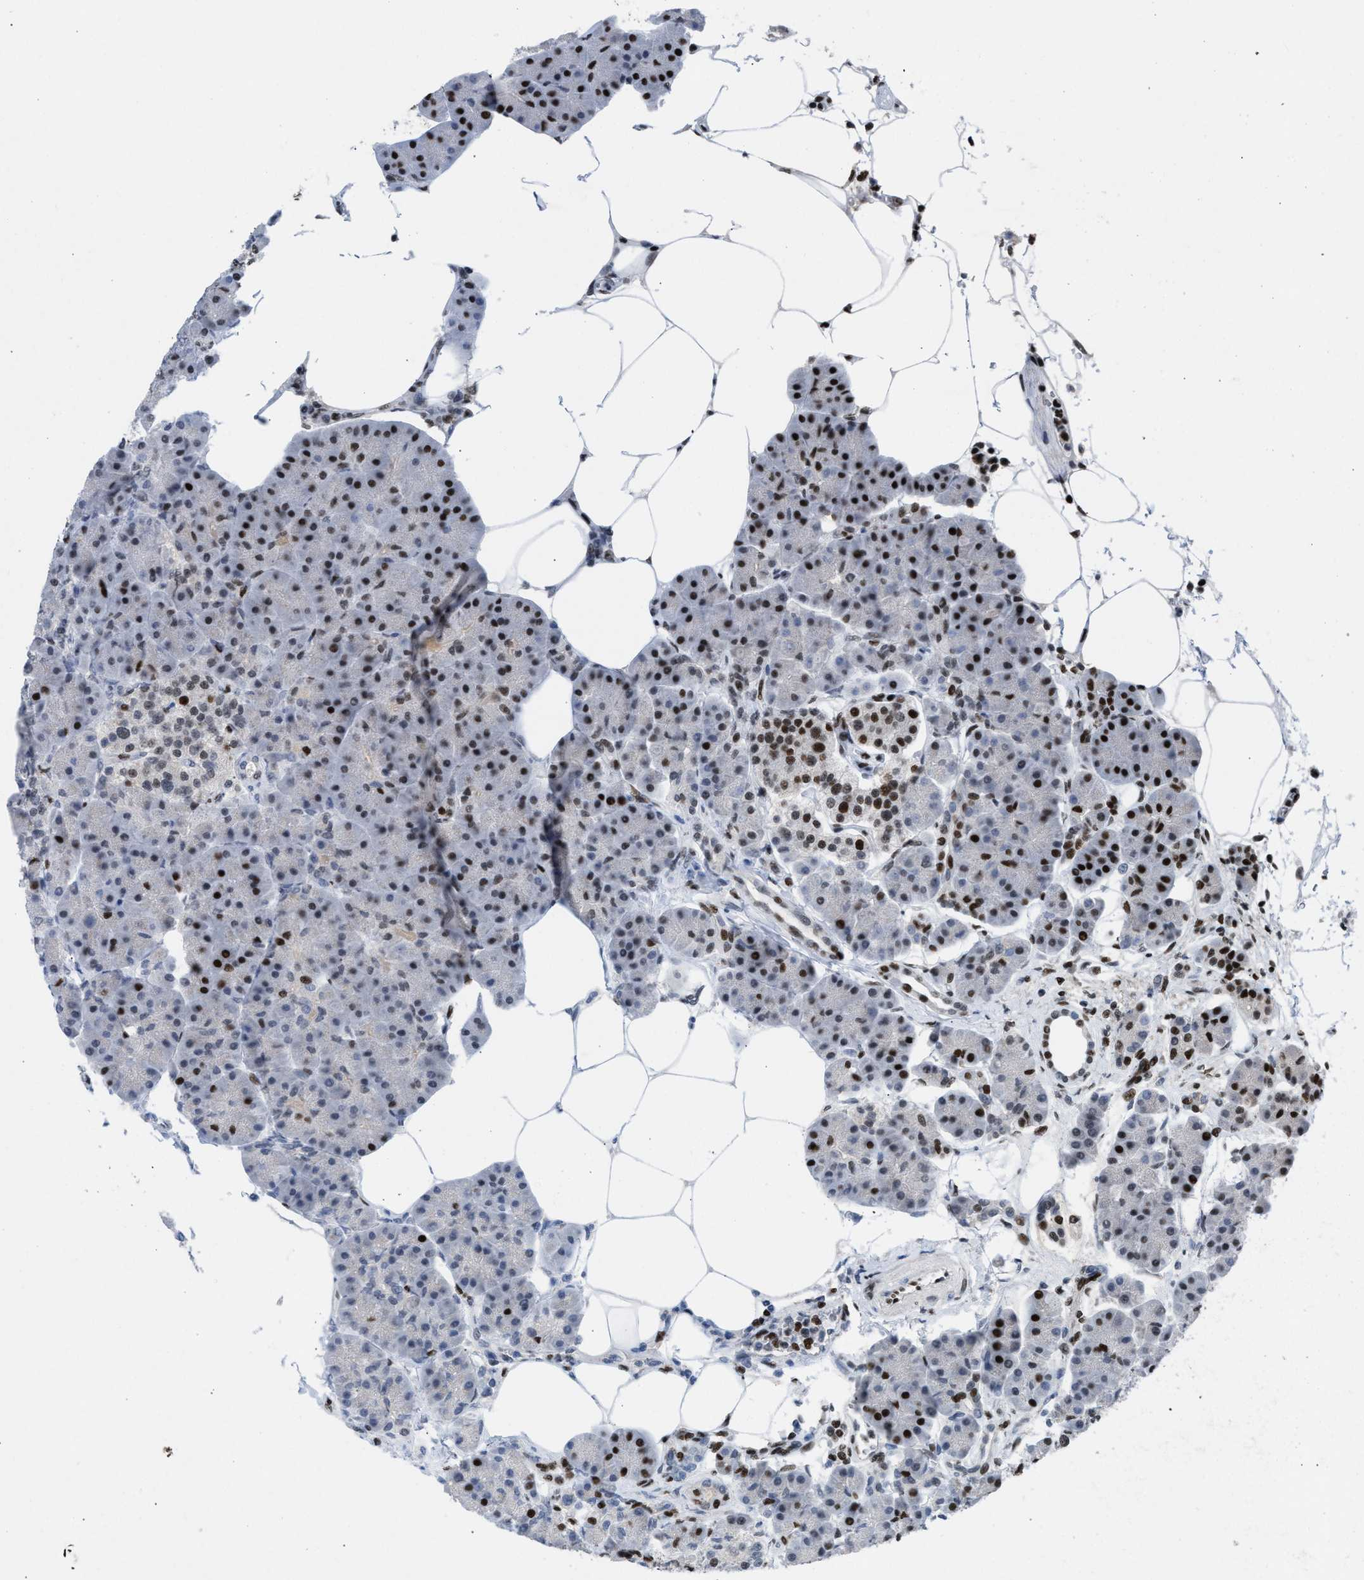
{"staining": {"intensity": "strong", "quantity": ">75%", "location": "nuclear"}, "tissue": "pancreas", "cell_type": "Exocrine glandular cells", "image_type": "normal", "snomed": [{"axis": "morphology", "description": "Normal tissue, NOS"}, {"axis": "topography", "description": "Pancreas"}], "caption": "IHC of normal human pancreas demonstrates high levels of strong nuclear expression in about >75% of exocrine glandular cells. Using DAB (3,3'-diaminobenzidine) (brown) and hematoxylin (blue) stains, captured at high magnification using brightfield microscopy.", "gene": "SCAF4", "patient": {"sex": "female", "age": 70}}